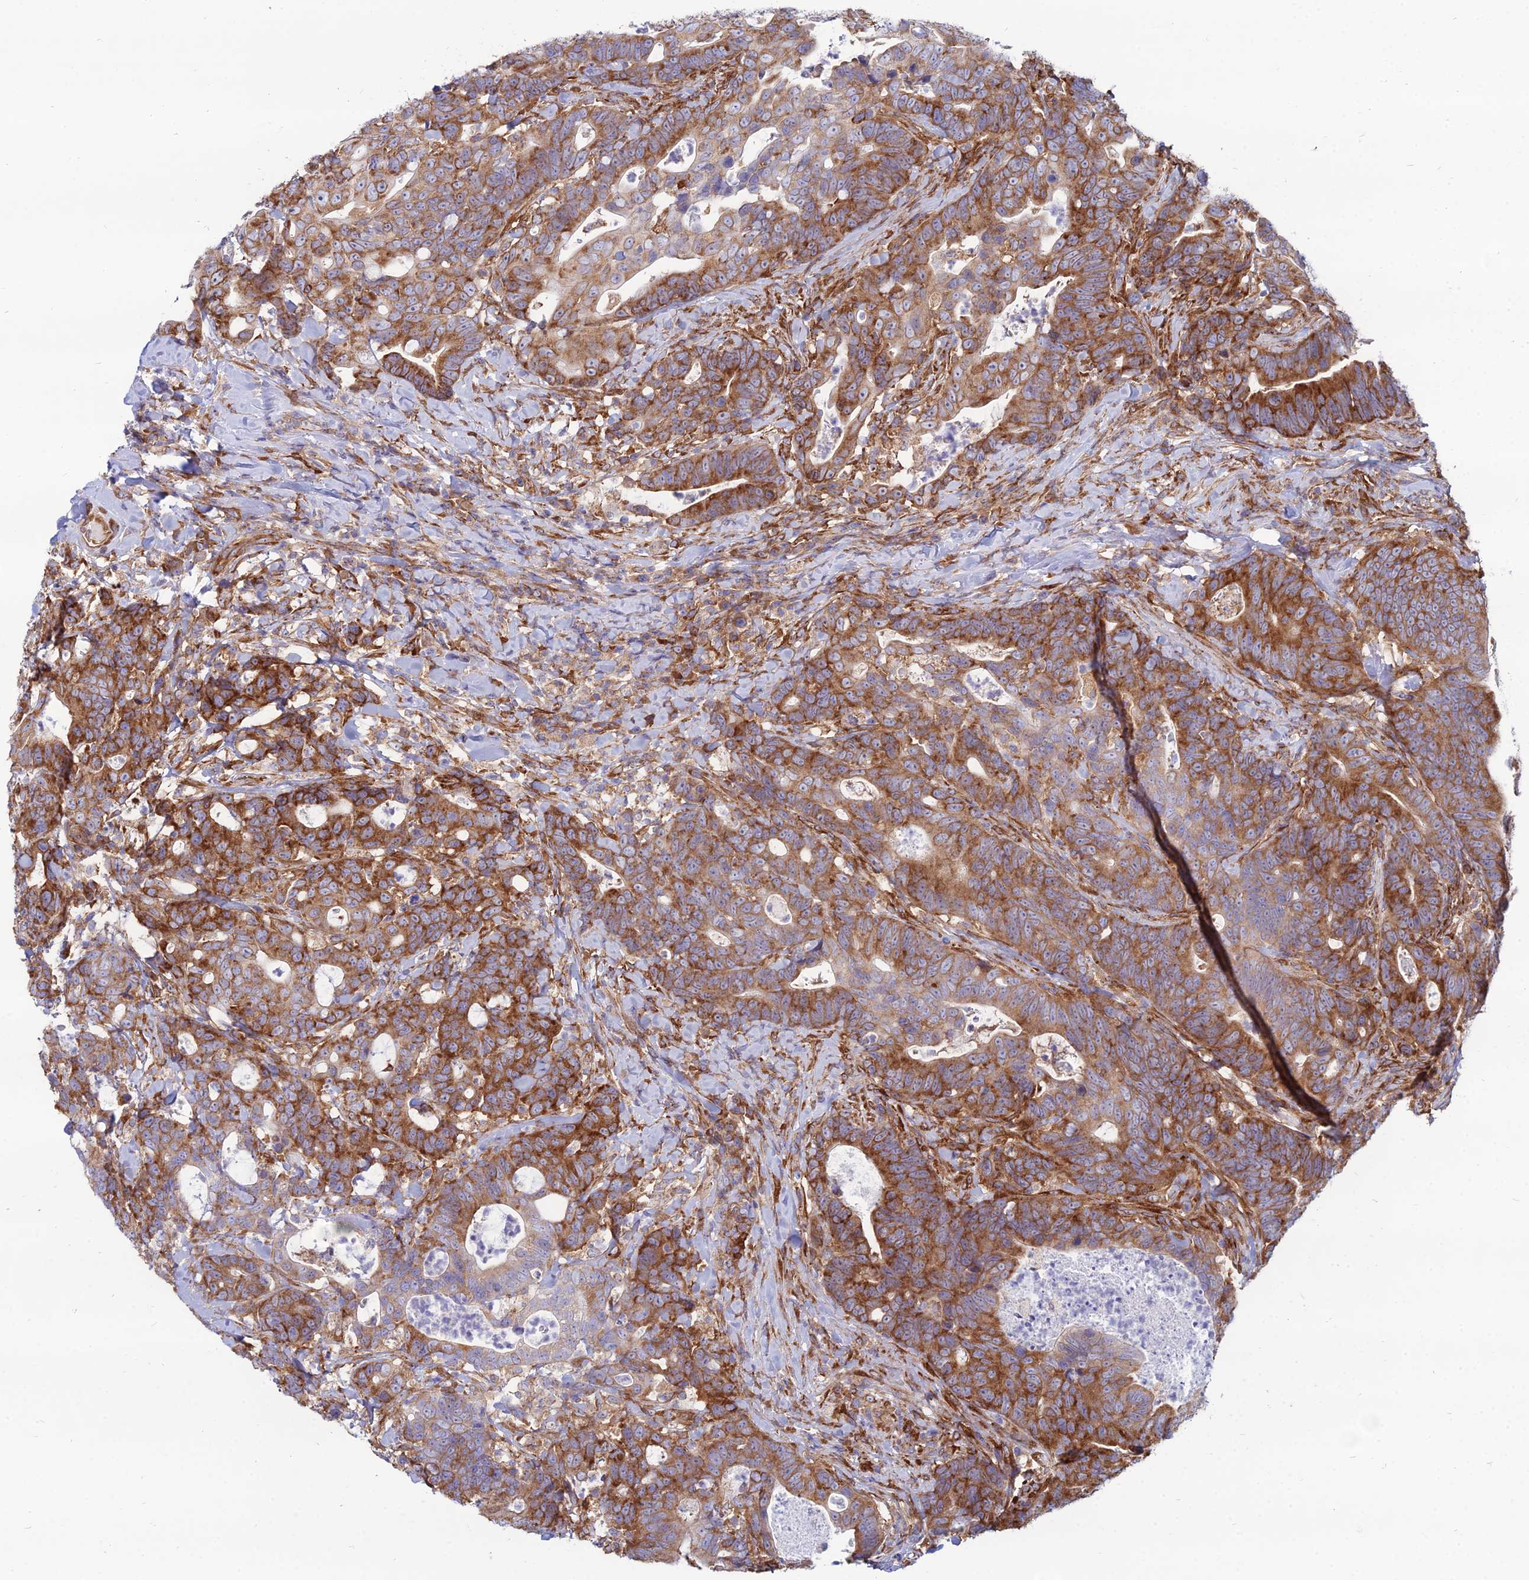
{"staining": {"intensity": "strong", "quantity": ">75%", "location": "cytoplasmic/membranous"}, "tissue": "colorectal cancer", "cell_type": "Tumor cells", "image_type": "cancer", "snomed": [{"axis": "morphology", "description": "Adenocarcinoma, NOS"}, {"axis": "topography", "description": "Colon"}], "caption": "Protein expression analysis of human adenocarcinoma (colorectal) reveals strong cytoplasmic/membranous expression in approximately >75% of tumor cells. (IHC, brightfield microscopy, high magnification).", "gene": "TXLNA", "patient": {"sex": "female", "age": 82}}